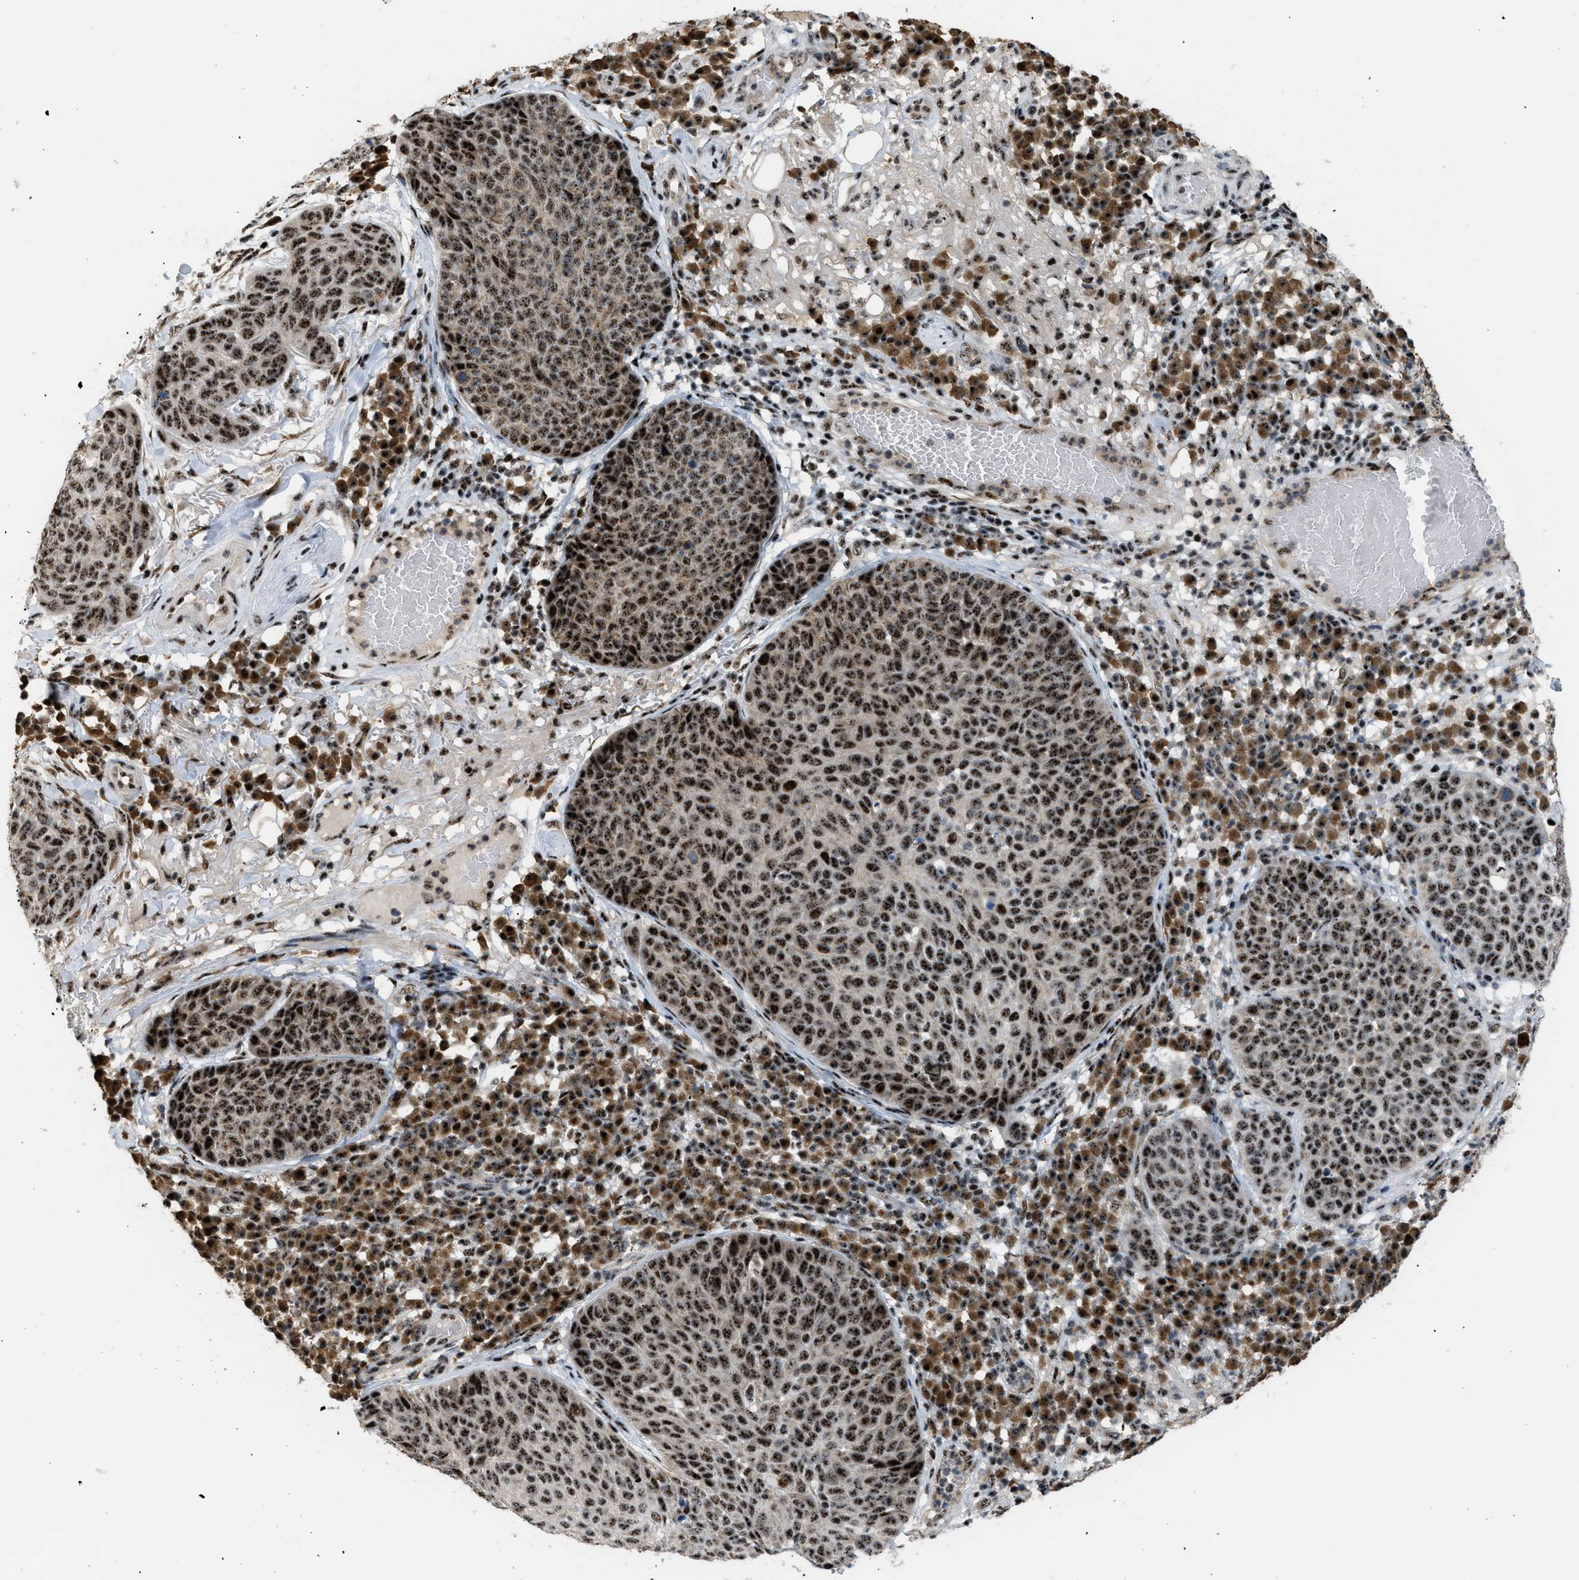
{"staining": {"intensity": "strong", "quantity": ">75%", "location": "nuclear"}, "tissue": "skin cancer", "cell_type": "Tumor cells", "image_type": "cancer", "snomed": [{"axis": "morphology", "description": "Squamous cell carcinoma in situ, NOS"}, {"axis": "morphology", "description": "Squamous cell carcinoma, NOS"}, {"axis": "topography", "description": "Skin"}], "caption": "An image of human skin cancer (squamous cell carcinoma) stained for a protein exhibits strong nuclear brown staining in tumor cells.", "gene": "CDR2", "patient": {"sex": "male", "age": 93}}